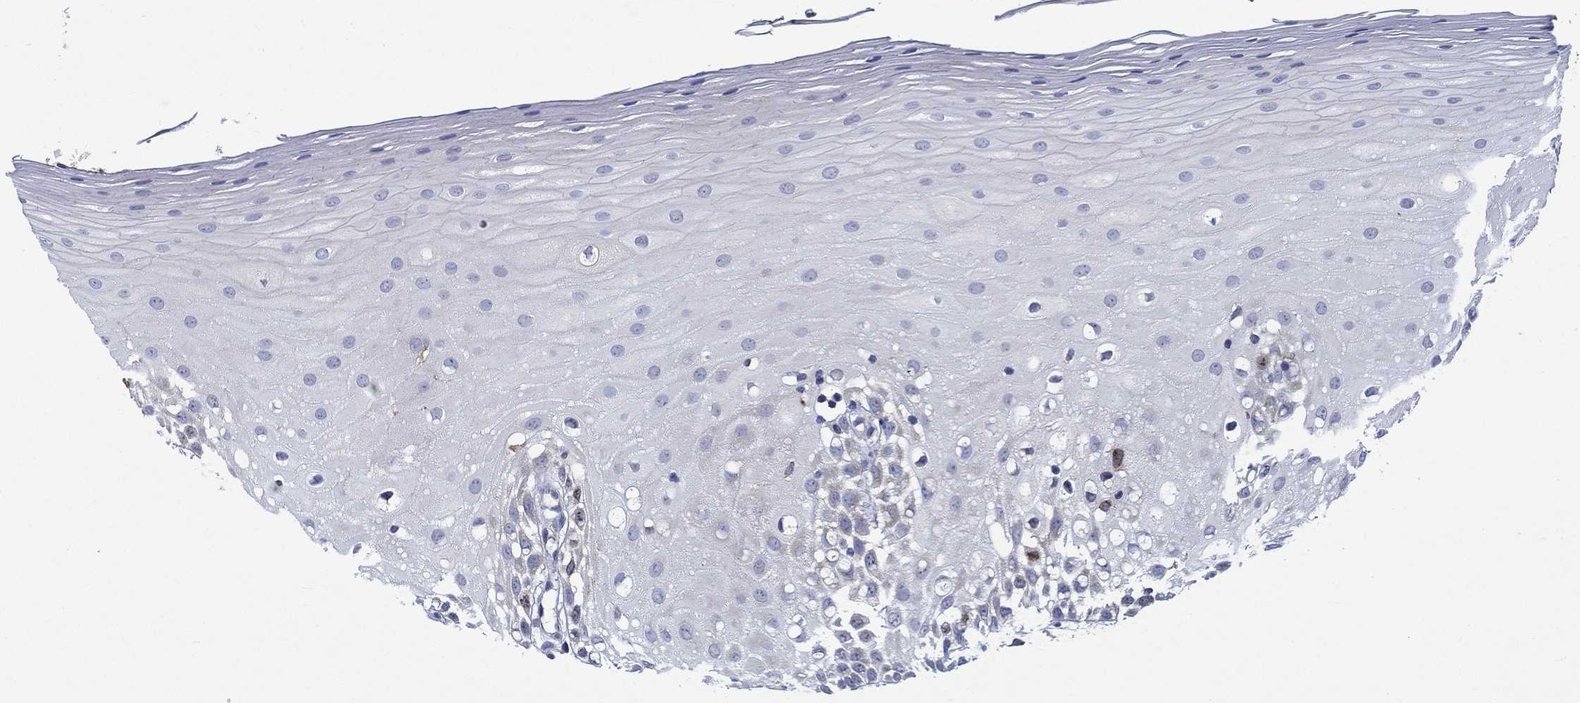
{"staining": {"intensity": "negative", "quantity": "none", "location": "none"}, "tissue": "oral mucosa", "cell_type": "Squamous epithelial cells", "image_type": "normal", "snomed": [{"axis": "morphology", "description": "Normal tissue, NOS"}, {"axis": "morphology", "description": "Squamous cell carcinoma, NOS"}, {"axis": "topography", "description": "Oral tissue"}, {"axis": "topography", "description": "Head-Neck"}], "caption": "DAB immunohistochemical staining of normal oral mucosa reveals no significant staining in squamous epithelial cells. (DAB (3,3'-diaminobenzidine) immunohistochemistry (IHC) with hematoxylin counter stain).", "gene": "MMP24", "patient": {"sex": "female", "age": 75}}